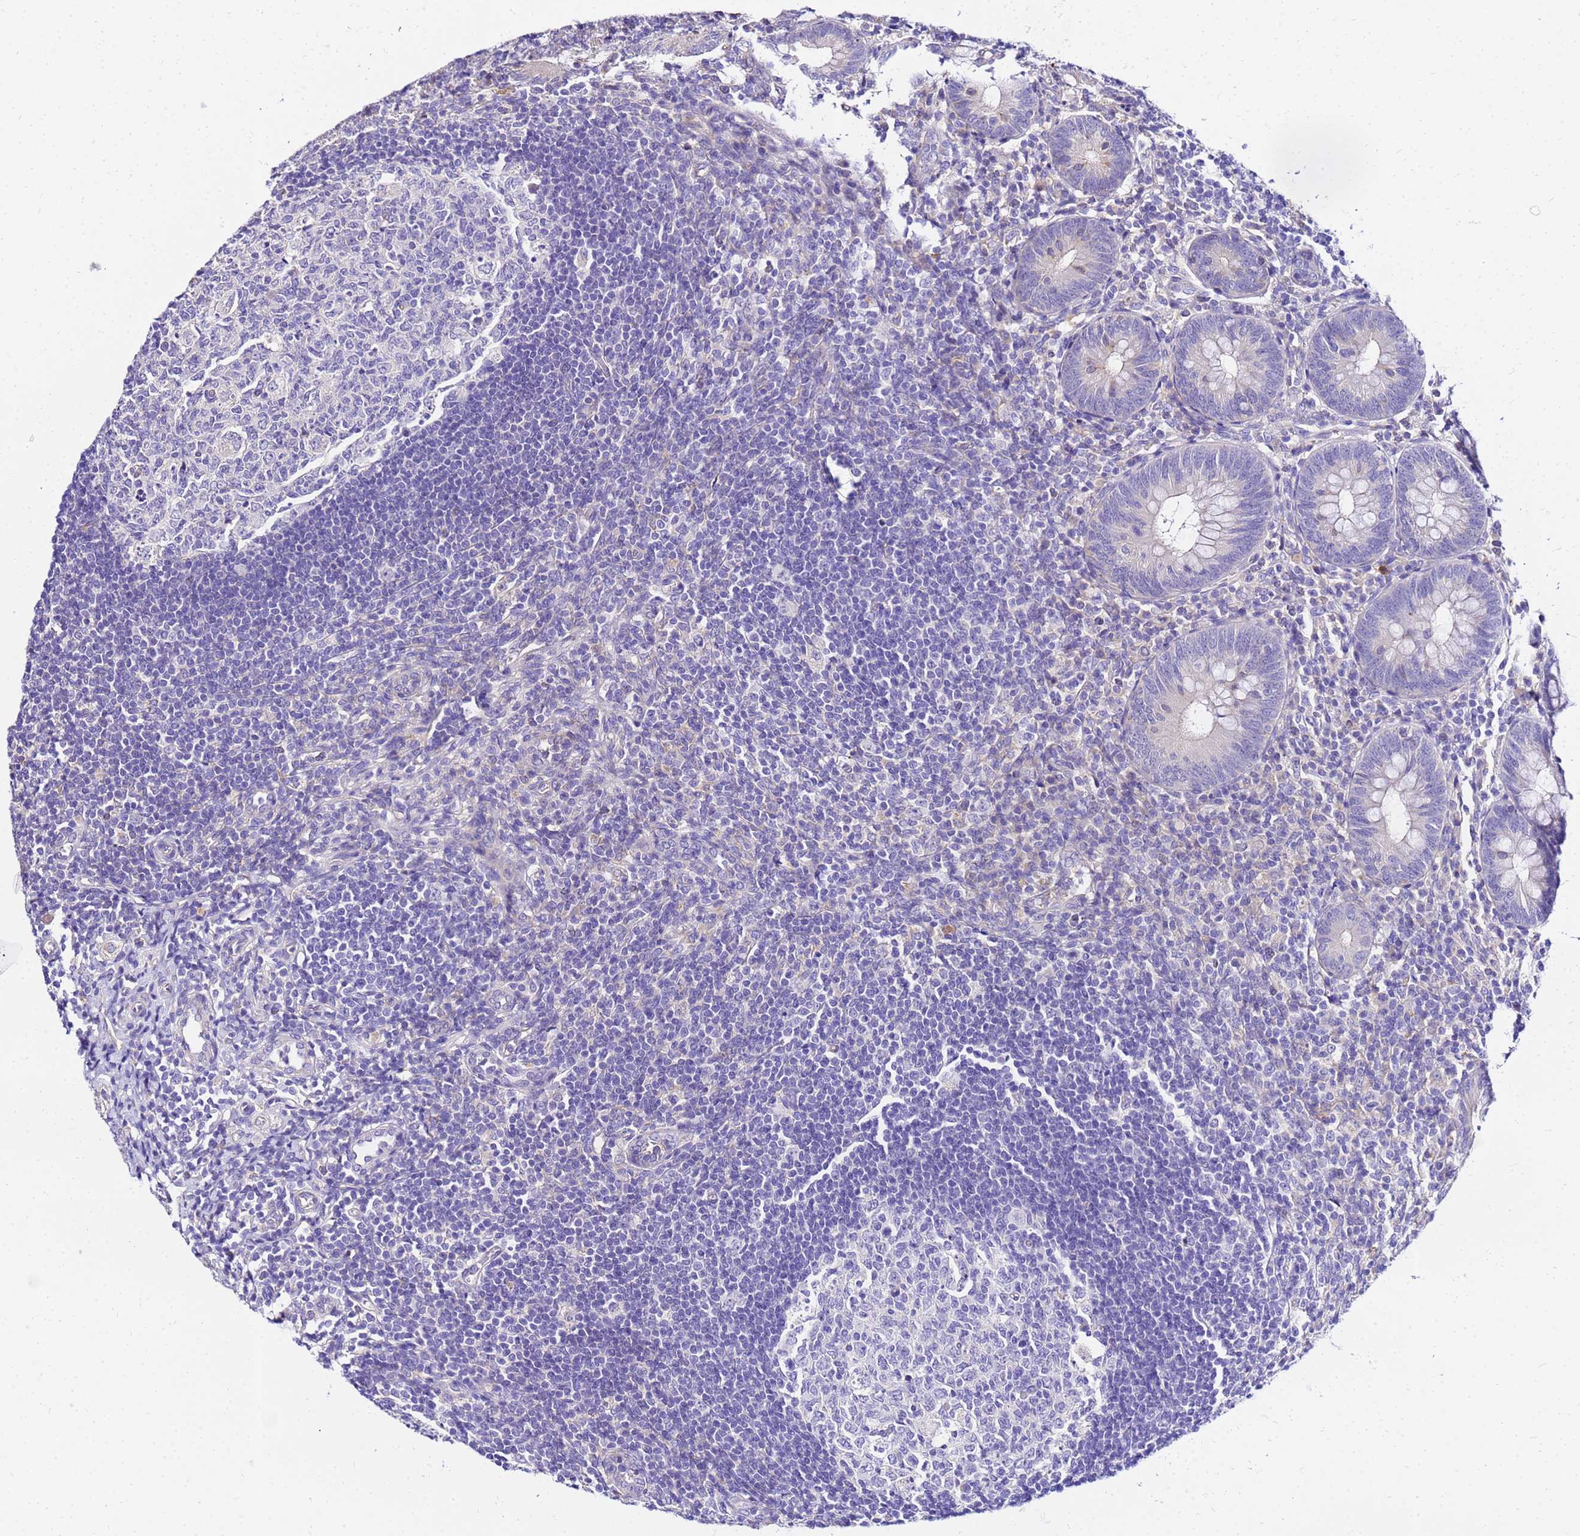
{"staining": {"intensity": "negative", "quantity": "none", "location": "none"}, "tissue": "appendix", "cell_type": "Glandular cells", "image_type": "normal", "snomed": [{"axis": "morphology", "description": "Normal tissue, NOS"}, {"axis": "topography", "description": "Appendix"}], "caption": "This image is of normal appendix stained with immunohistochemistry to label a protein in brown with the nuclei are counter-stained blue. There is no staining in glandular cells.", "gene": "HERC5", "patient": {"sex": "male", "age": 14}}